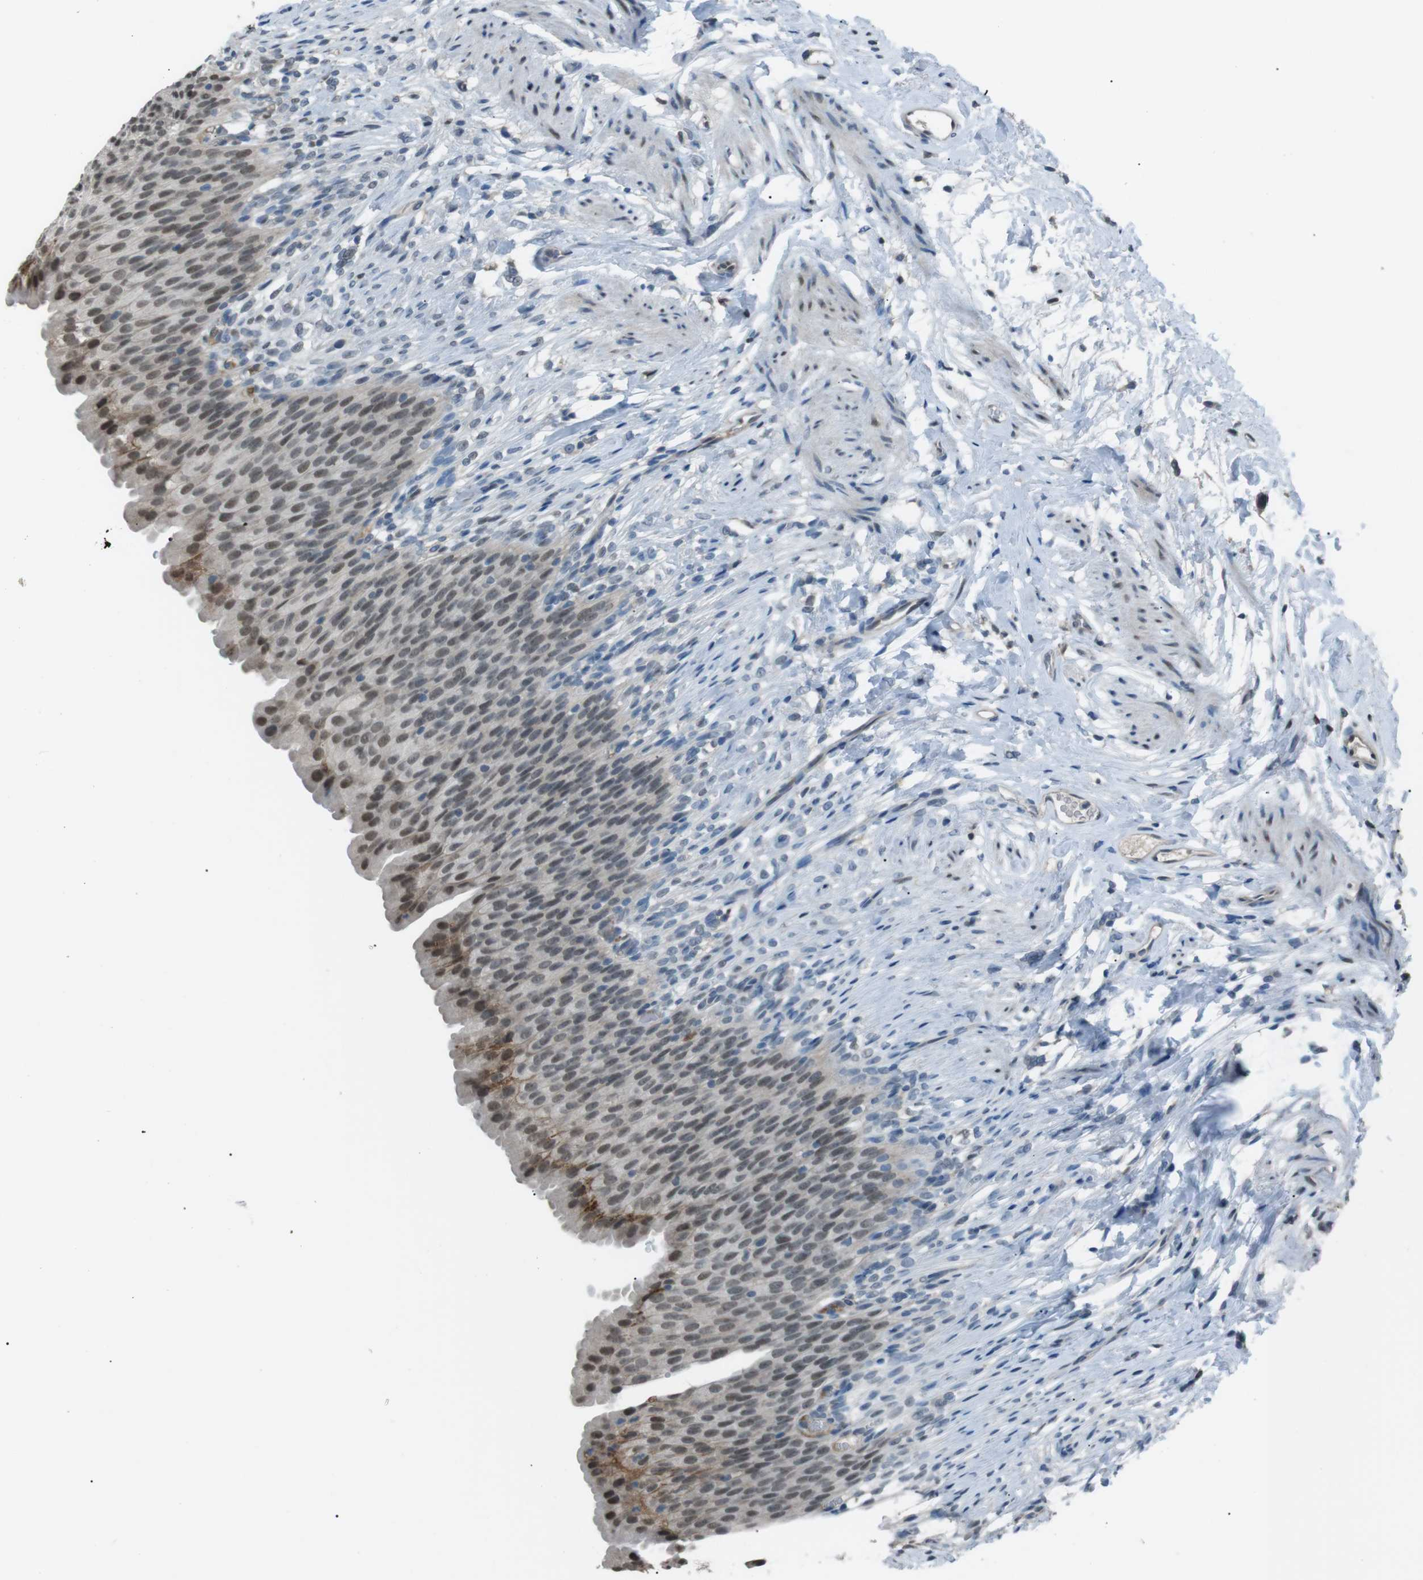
{"staining": {"intensity": "moderate", "quantity": ">75%", "location": "nuclear"}, "tissue": "urinary bladder", "cell_type": "Urothelial cells", "image_type": "normal", "snomed": [{"axis": "morphology", "description": "Normal tissue, NOS"}, {"axis": "topography", "description": "Urinary bladder"}], "caption": "IHC (DAB (3,3'-diaminobenzidine)) staining of unremarkable human urinary bladder shows moderate nuclear protein staining in about >75% of urothelial cells. The staining was performed using DAB (3,3'-diaminobenzidine), with brown indicating positive protein expression. Nuclei are stained blue with hematoxylin.", "gene": "SRPK2", "patient": {"sex": "female", "age": 79}}